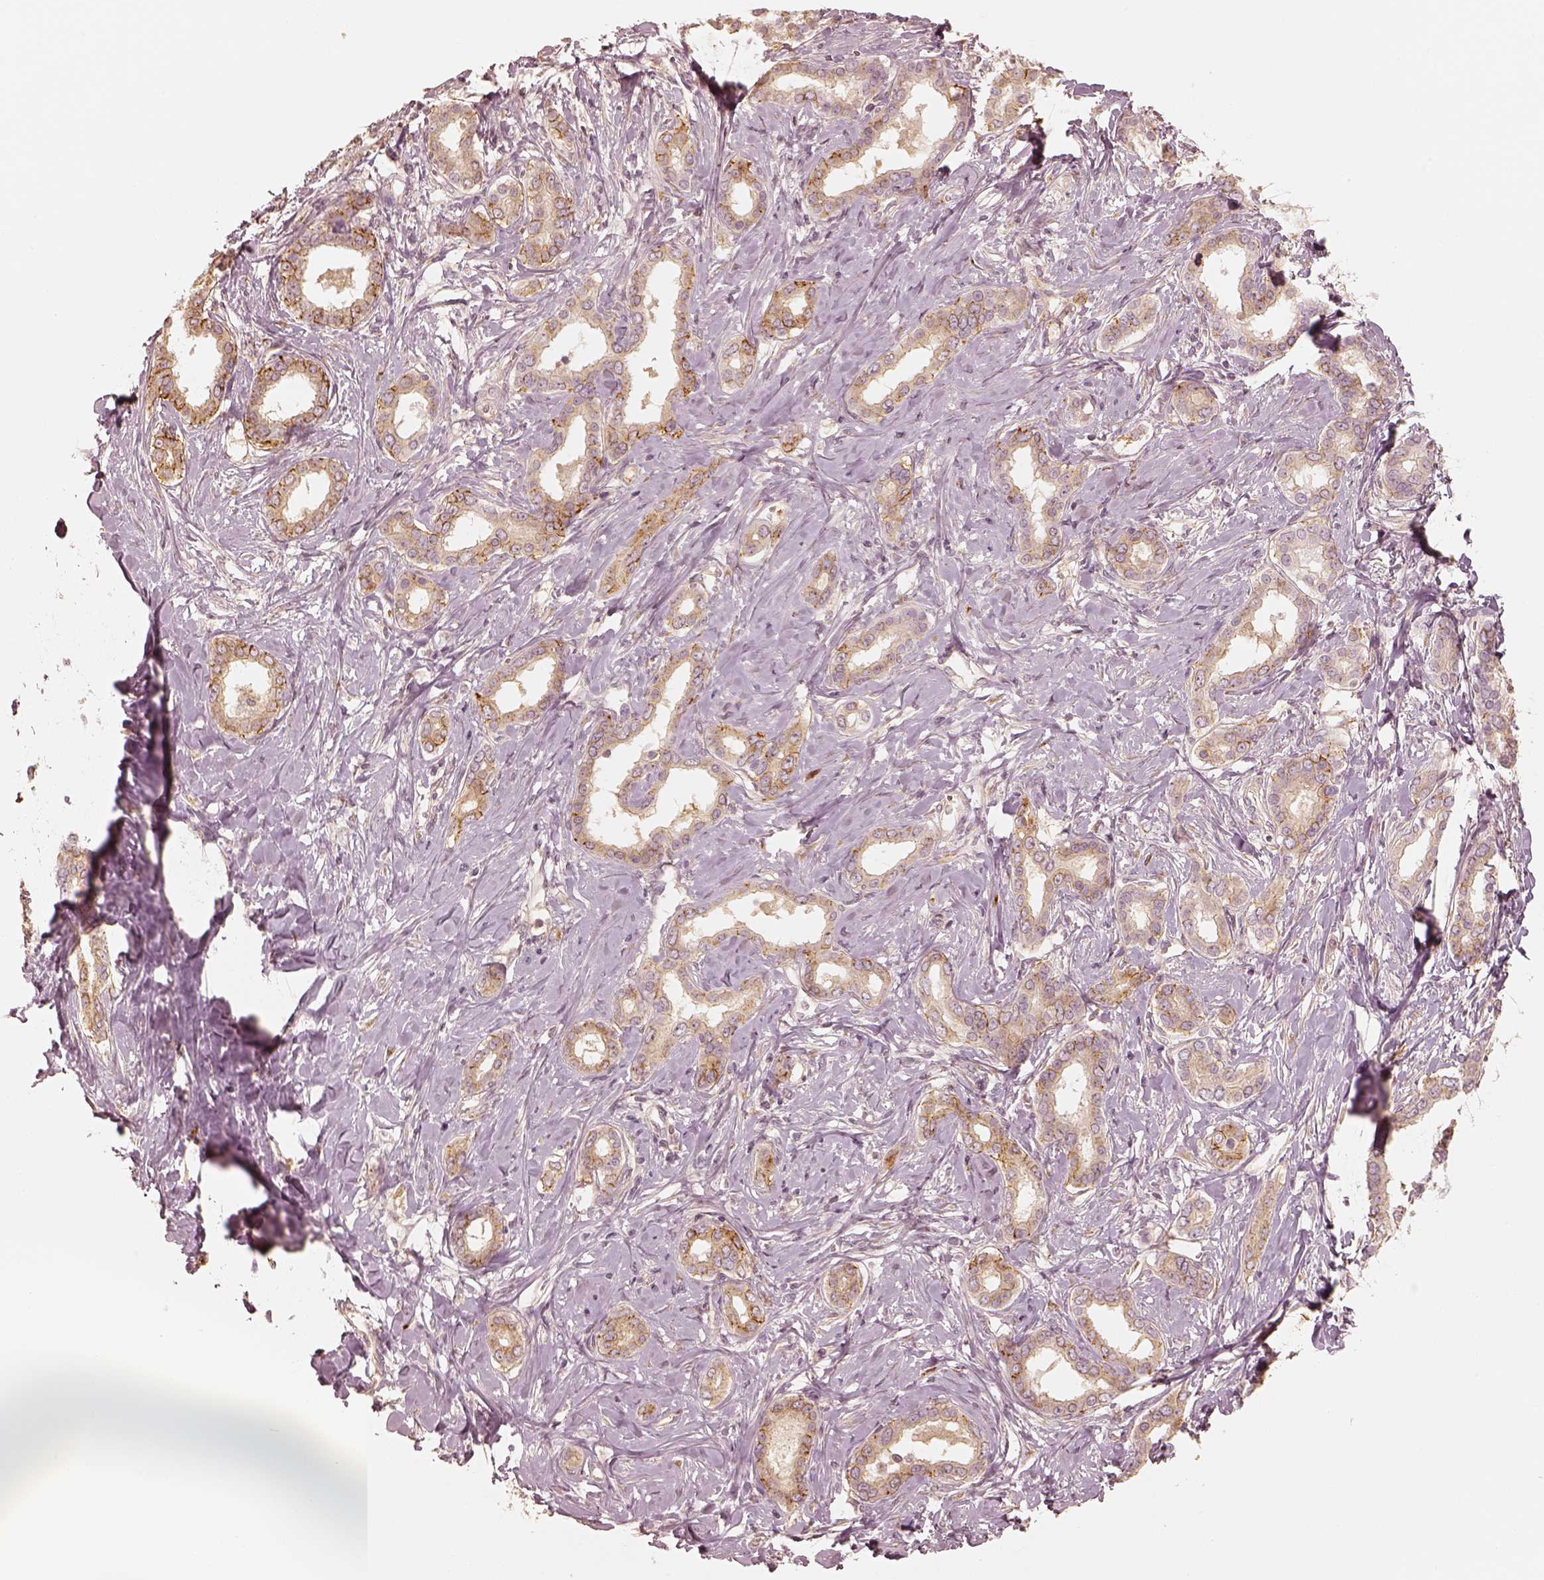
{"staining": {"intensity": "moderate", "quantity": ">75%", "location": "cytoplasmic/membranous"}, "tissue": "liver cancer", "cell_type": "Tumor cells", "image_type": "cancer", "snomed": [{"axis": "morphology", "description": "Cholangiocarcinoma"}, {"axis": "topography", "description": "Liver"}], "caption": "Immunohistochemical staining of liver cholangiocarcinoma reveals moderate cytoplasmic/membranous protein expression in approximately >75% of tumor cells. (IHC, brightfield microscopy, high magnification).", "gene": "GORASP2", "patient": {"sex": "female", "age": 47}}